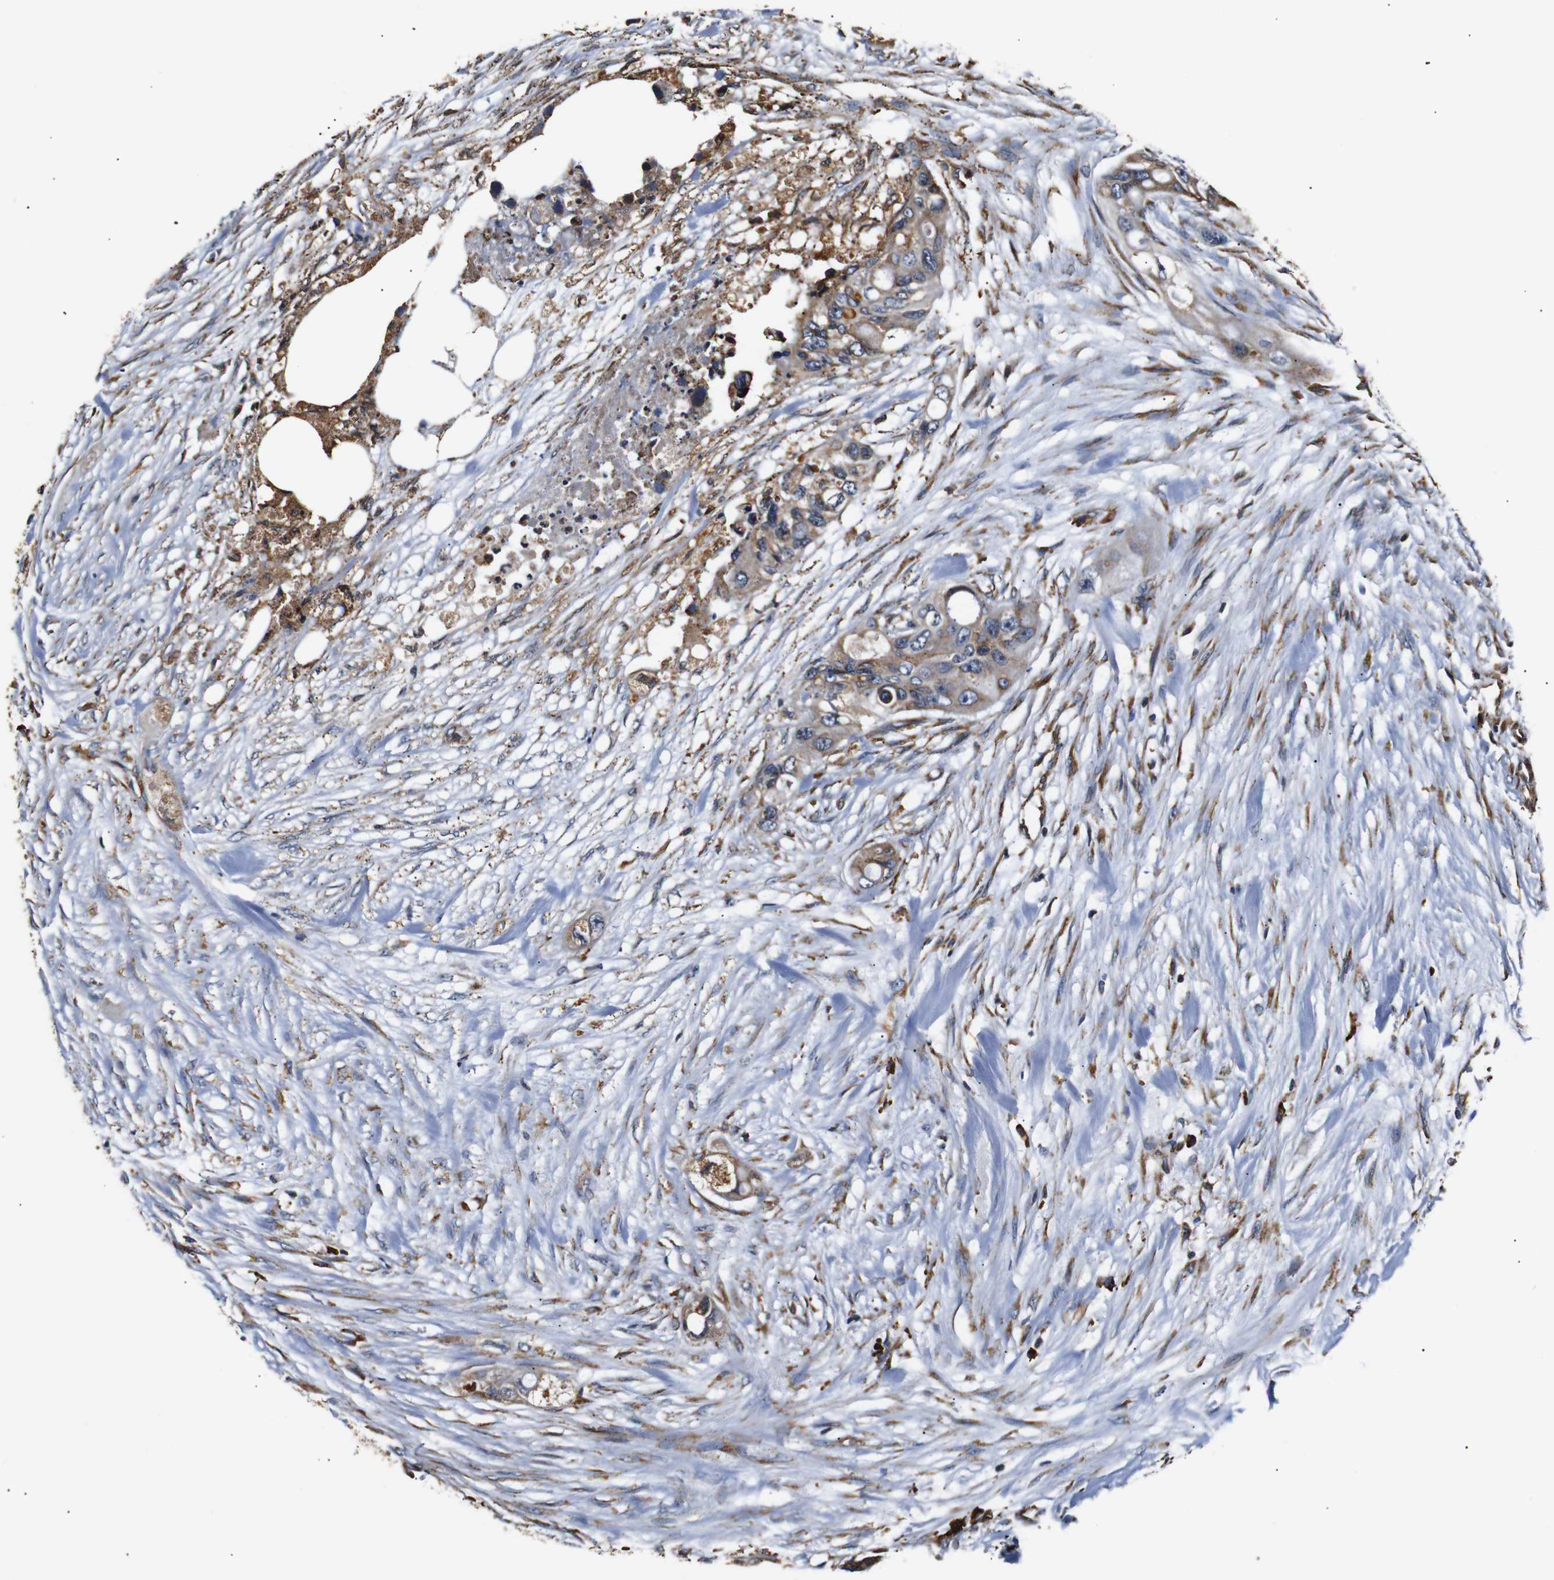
{"staining": {"intensity": "moderate", "quantity": ">75%", "location": "cytoplasmic/membranous"}, "tissue": "colorectal cancer", "cell_type": "Tumor cells", "image_type": "cancer", "snomed": [{"axis": "morphology", "description": "Adenocarcinoma, NOS"}, {"axis": "topography", "description": "Colon"}], "caption": "Colorectal adenocarcinoma stained with immunohistochemistry exhibits moderate cytoplasmic/membranous expression in approximately >75% of tumor cells.", "gene": "HHIP", "patient": {"sex": "female", "age": 57}}